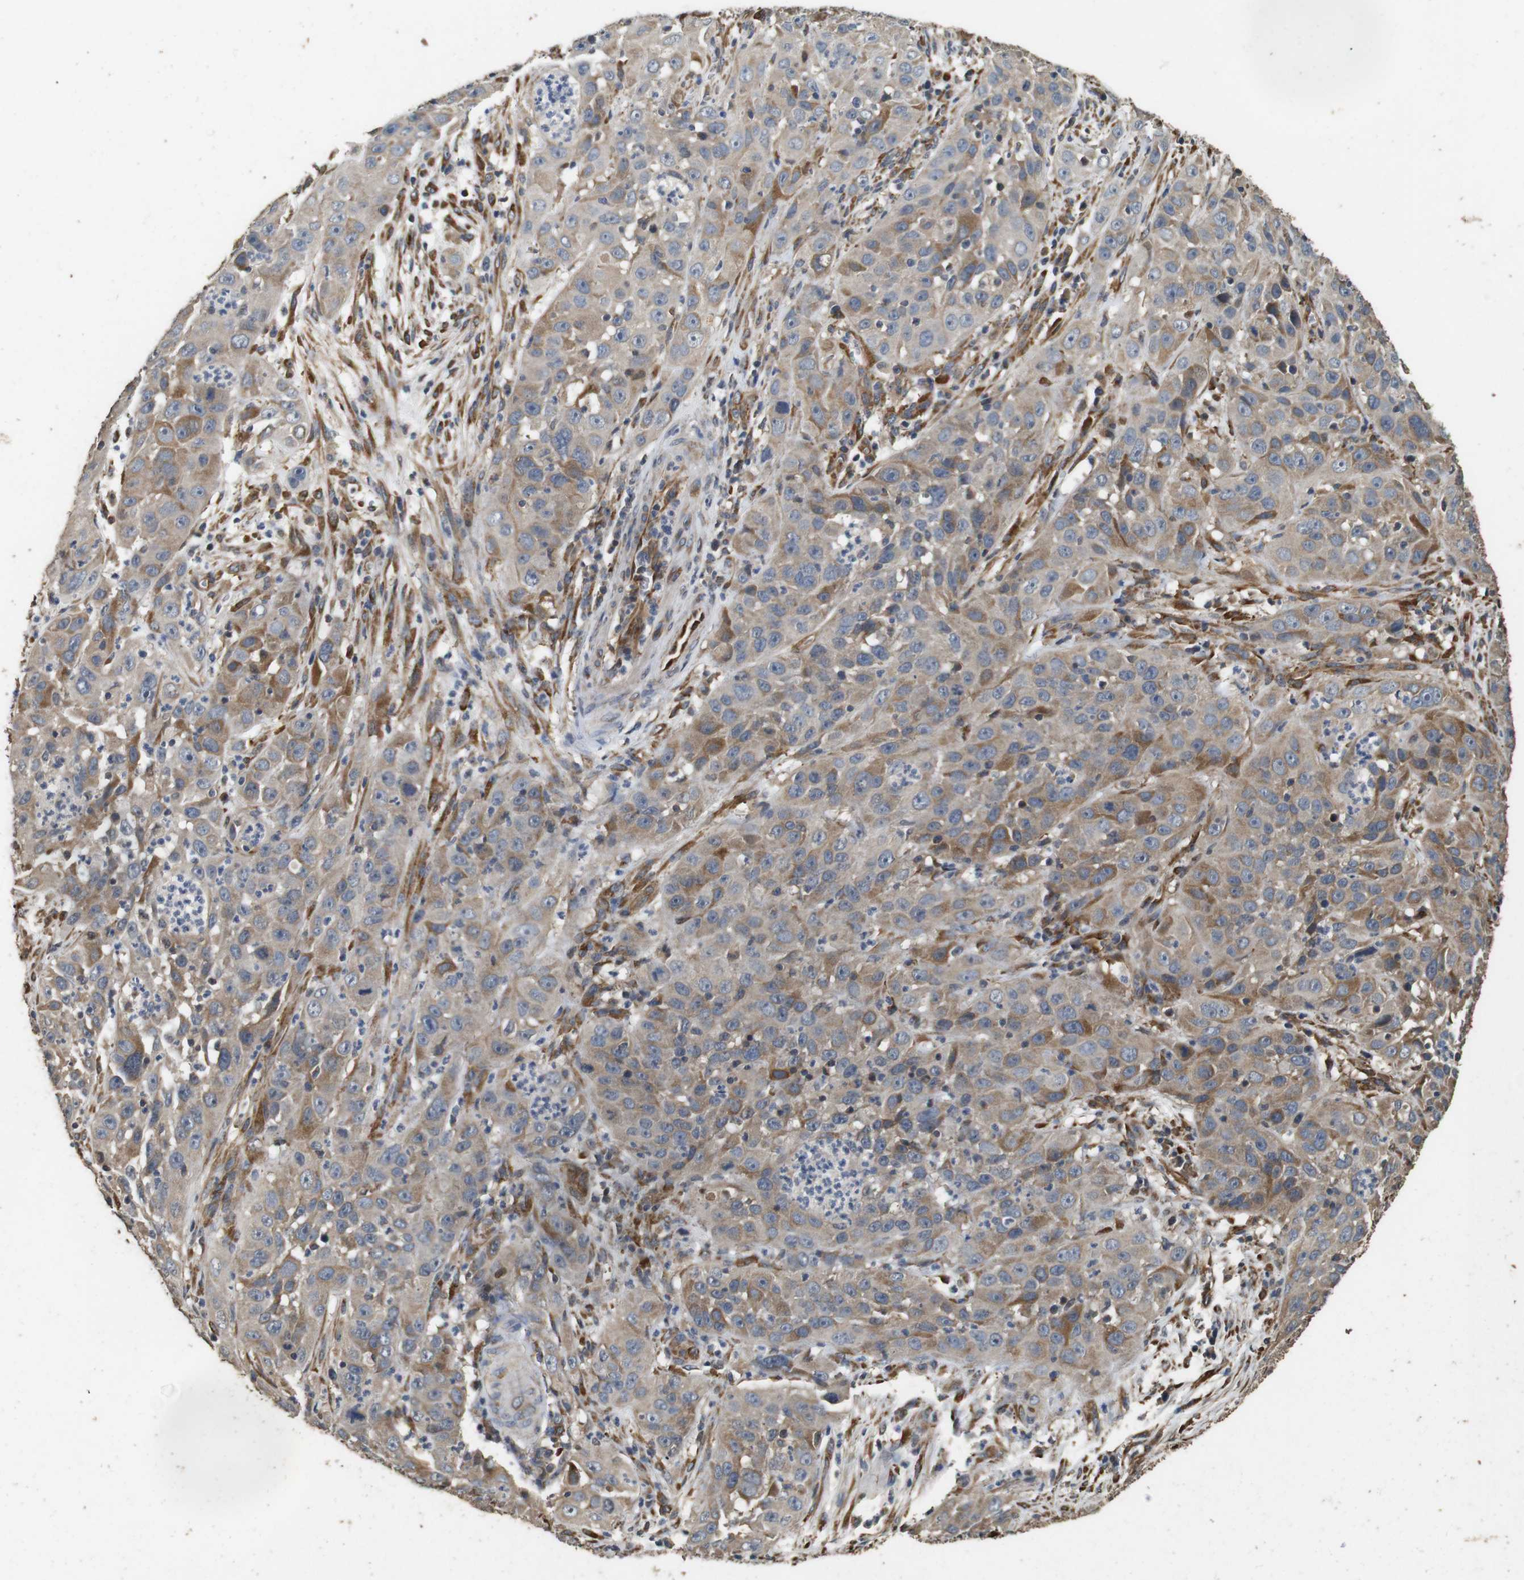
{"staining": {"intensity": "moderate", "quantity": "25%-75%", "location": "cytoplasmic/membranous"}, "tissue": "cervical cancer", "cell_type": "Tumor cells", "image_type": "cancer", "snomed": [{"axis": "morphology", "description": "Squamous cell carcinoma, NOS"}, {"axis": "topography", "description": "Cervix"}], "caption": "Immunohistochemical staining of human cervical squamous cell carcinoma shows moderate cytoplasmic/membranous protein staining in approximately 25%-75% of tumor cells.", "gene": "CNPY4", "patient": {"sex": "female", "age": 32}}